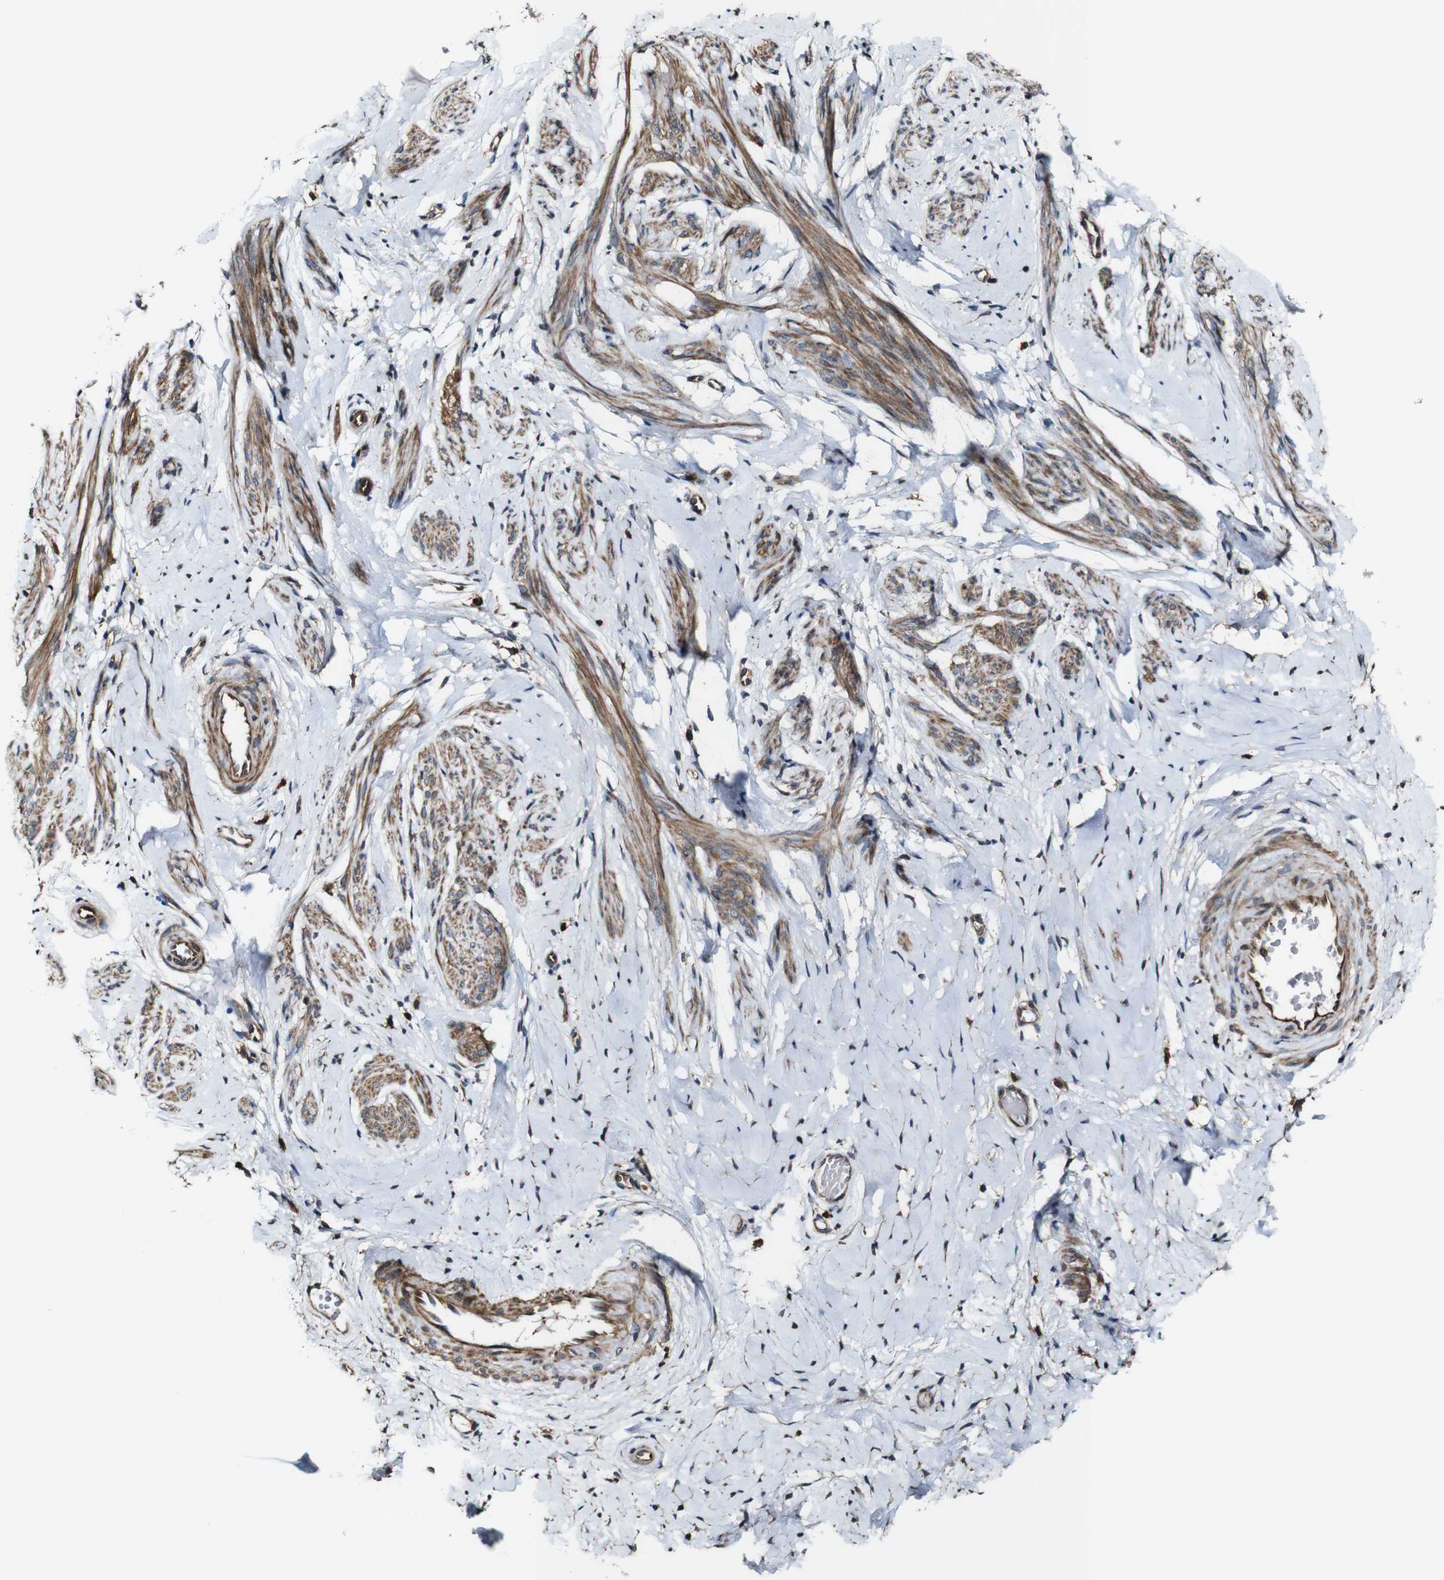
{"staining": {"intensity": "moderate", "quantity": ">75%", "location": "cytoplasmic/membranous"}, "tissue": "cervix", "cell_type": "Glandular cells", "image_type": "normal", "snomed": [{"axis": "morphology", "description": "Normal tissue, NOS"}, {"axis": "topography", "description": "Cervix"}], "caption": "Normal cervix demonstrates moderate cytoplasmic/membranous positivity in approximately >75% of glandular cells Using DAB (3,3'-diaminobenzidine) (brown) and hematoxylin (blue) stains, captured at high magnification using brightfield microscopy..", "gene": "TNIK", "patient": {"sex": "female", "age": 65}}